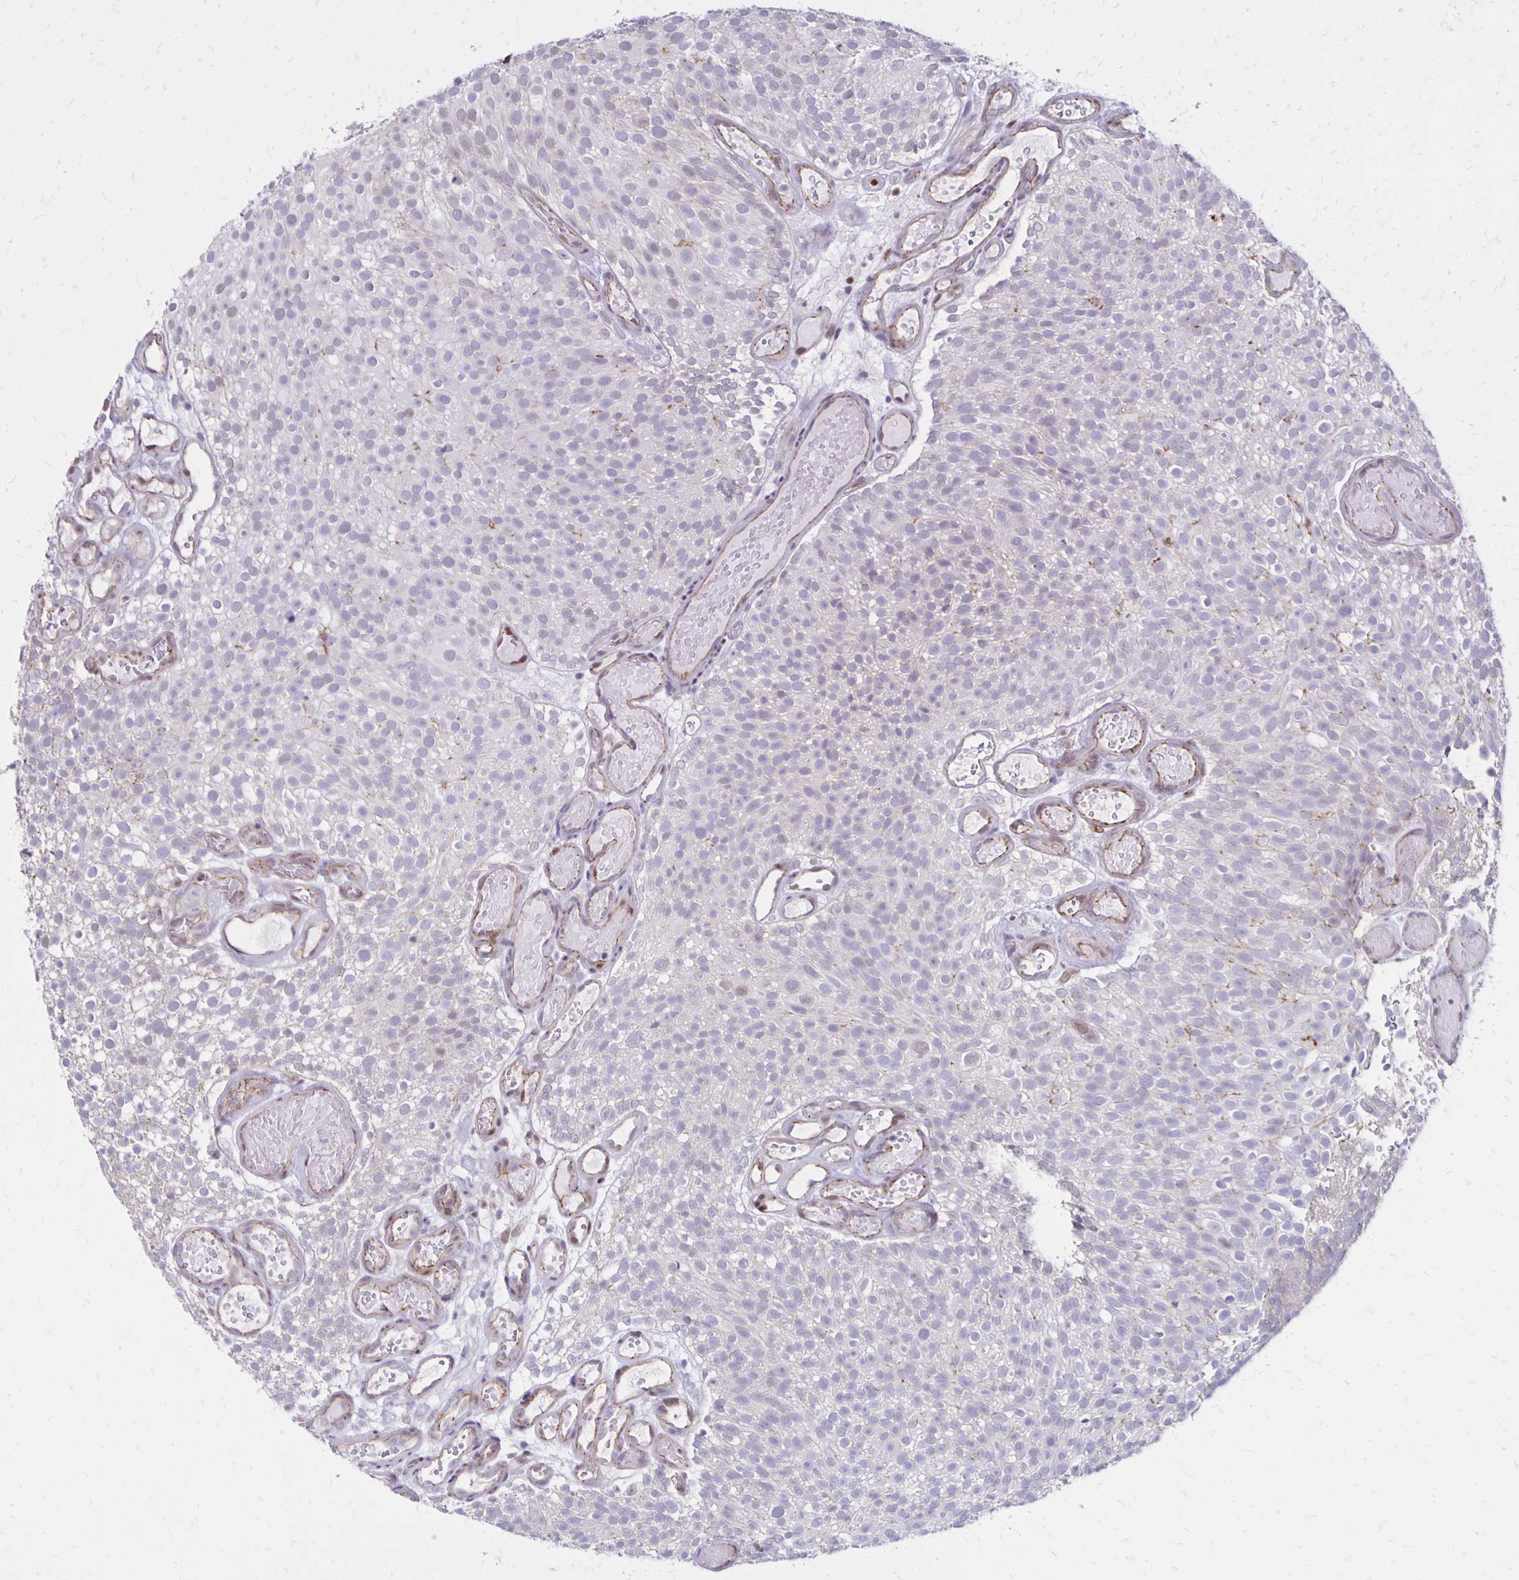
{"staining": {"intensity": "negative", "quantity": "none", "location": "none"}, "tissue": "urothelial cancer", "cell_type": "Tumor cells", "image_type": "cancer", "snomed": [{"axis": "morphology", "description": "Urothelial carcinoma, Low grade"}, {"axis": "topography", "description": "Urinary bladder"}], "caption": "A micrograph of low-grade urothelial carcinoma stained for a protein exhibits no brown staining in tumor cells. Nuclei are stained in blue.", "gene": "DDB2", "patient": {"sex": "male", "age": 78}}